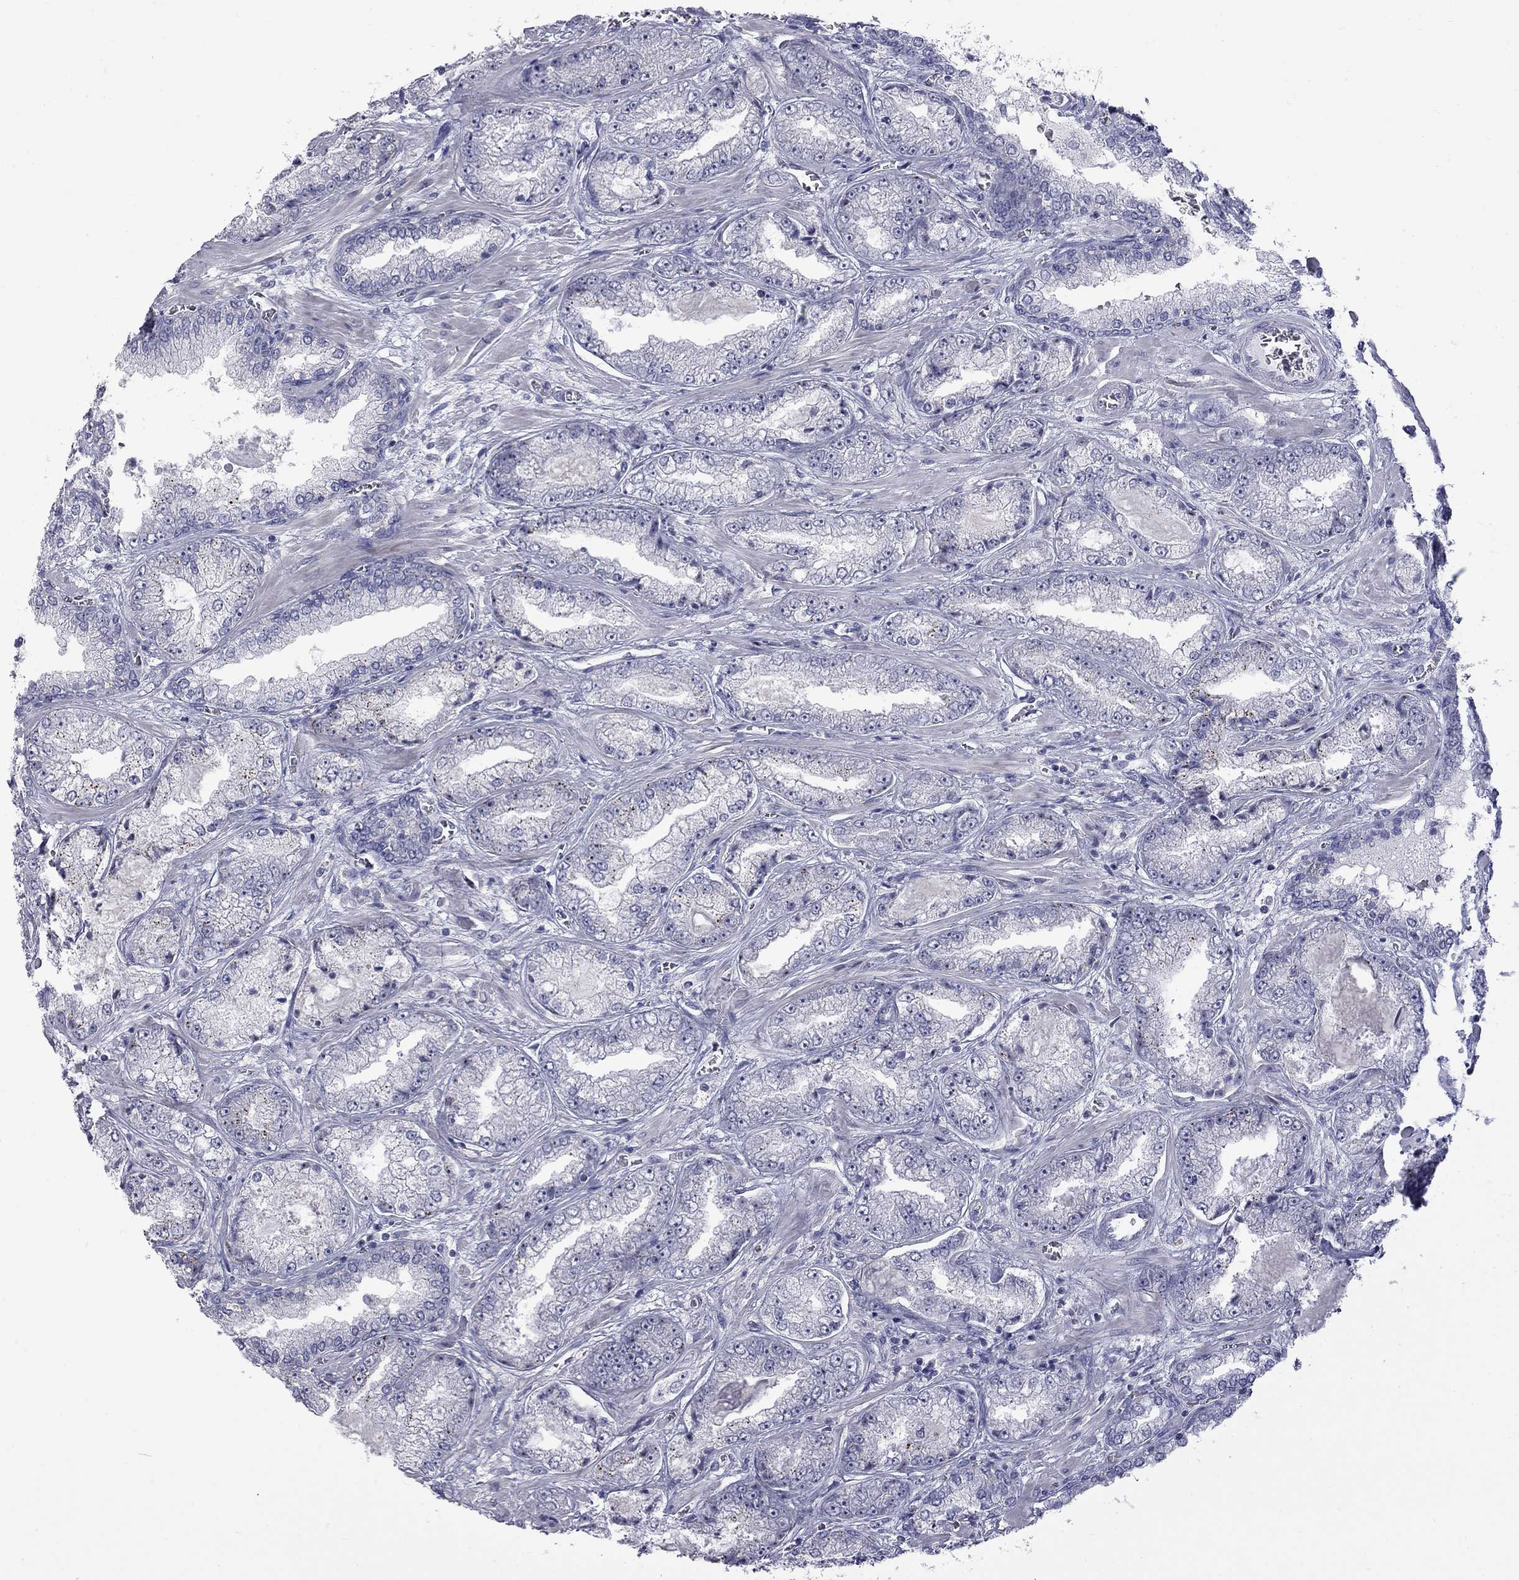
{"staining": {"intensity": "negative", "quantity": "none", "location": "none"}, "tissue": "prostate cancer", "cell_type": "Tumor cells", "image_type": "cancer", "snomed": [{"axis": "morphology", "description": "Adenocarcinoma, Low grade"}, {"axis": "topography", "description": "Prostate"}], "caption": "An IHC histopathology image of prostate adenocarcinoma (low-grade) is shown. There is no staining in tumor cells of prostate adenocarcinoma (low-grade).", "gene": "GSG1L", "patient": {"sex": "male", "age": 57}}